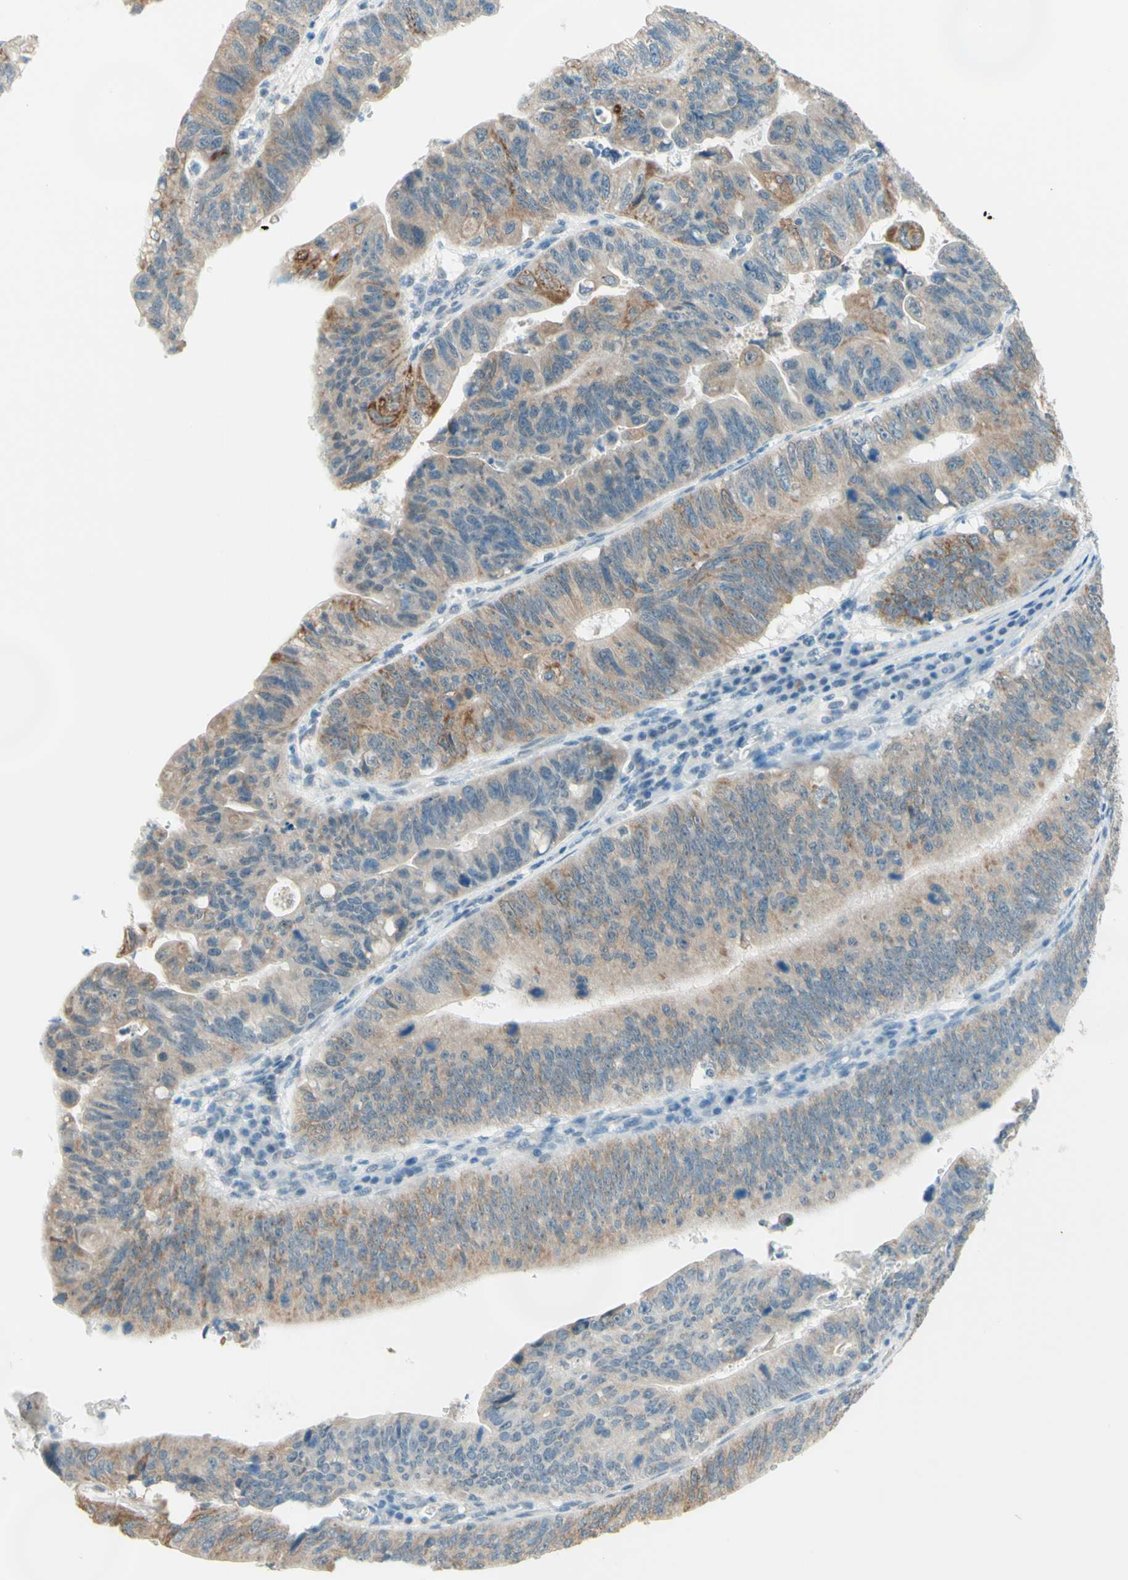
{"staining": {"intensity": "weak", "quantity": "25%-75%", "location": "cytoplasmic/membranous"}, "tissue": "stomach cancer", "cell_type": "Tumor cells", "image_type": "cancer", "snomed": [{"axis": "morphology", "description": "Adenocarcinoma, NOS"}, {"axis": "topography", "description": "Stomach"}], "caption": "DAB immunohistochemical staining of stomach adenocarcinoma shows weak cytoplasmic/membranous protein expression in approximately 25%-75% of tumor cells.", "gene": "JPH1", "patient": {"sex": "male", "age": 59}}